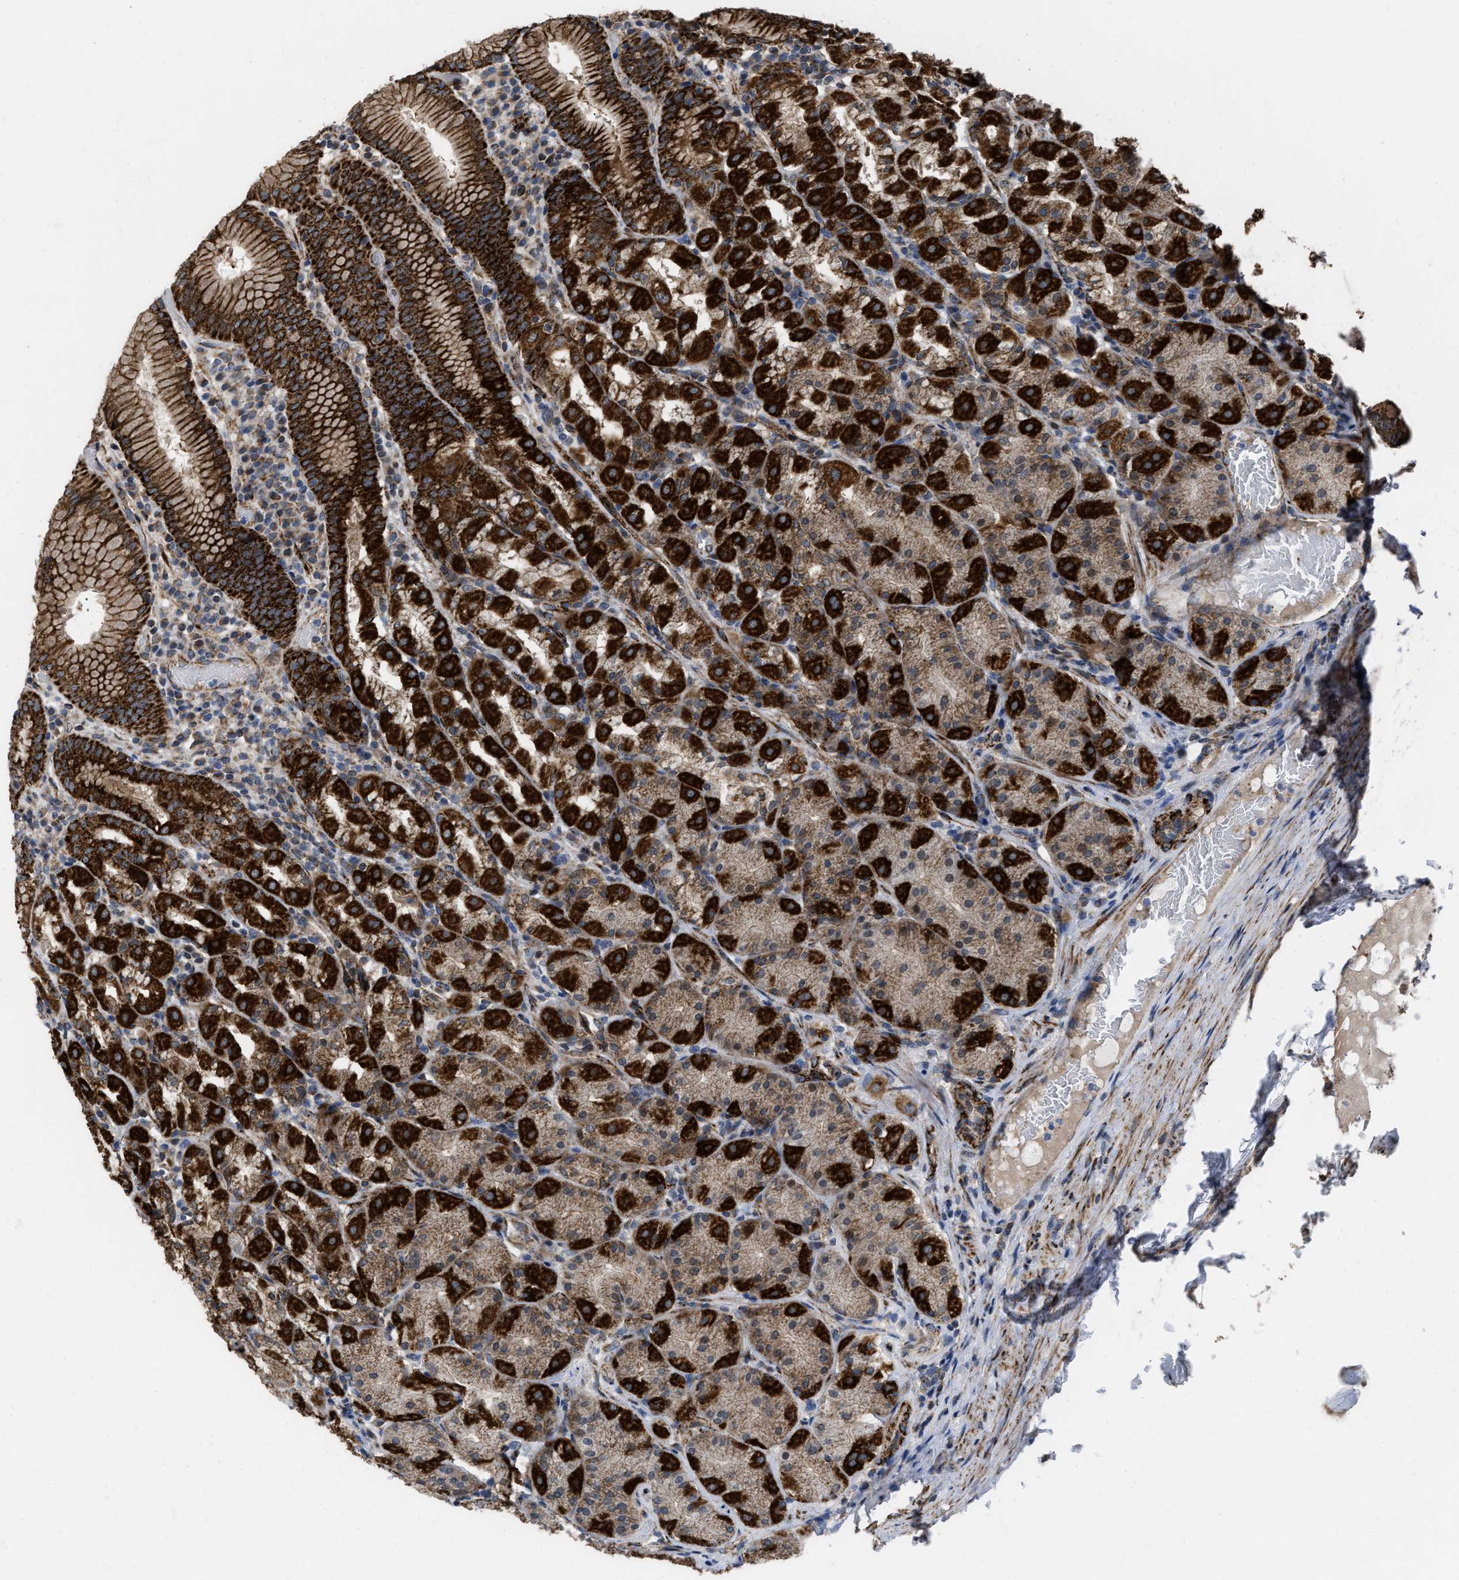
{"staining": {"intensity": "strong", "quantity": ">75%", "location": "cytoplasmic/membranous"}, "tissue": "stomach", "cell_type": "Glandular cells", "image_type": "normal", "snomed": [{"axis": "morphology", "description": "Normal tissue, NOS"}, {"axis": "topography", "description": "Stomach"}, {"axis": "topography", "description": "Stomach, lower"}], "caption": "This photomicrograph shows IHC staining of unremarkable stomach, with high strong cytoplasmic/membranous expression in about >75% of glandular cells.", "gene": "AKAP1", "patient": {"sex": "female", "age": 56}}